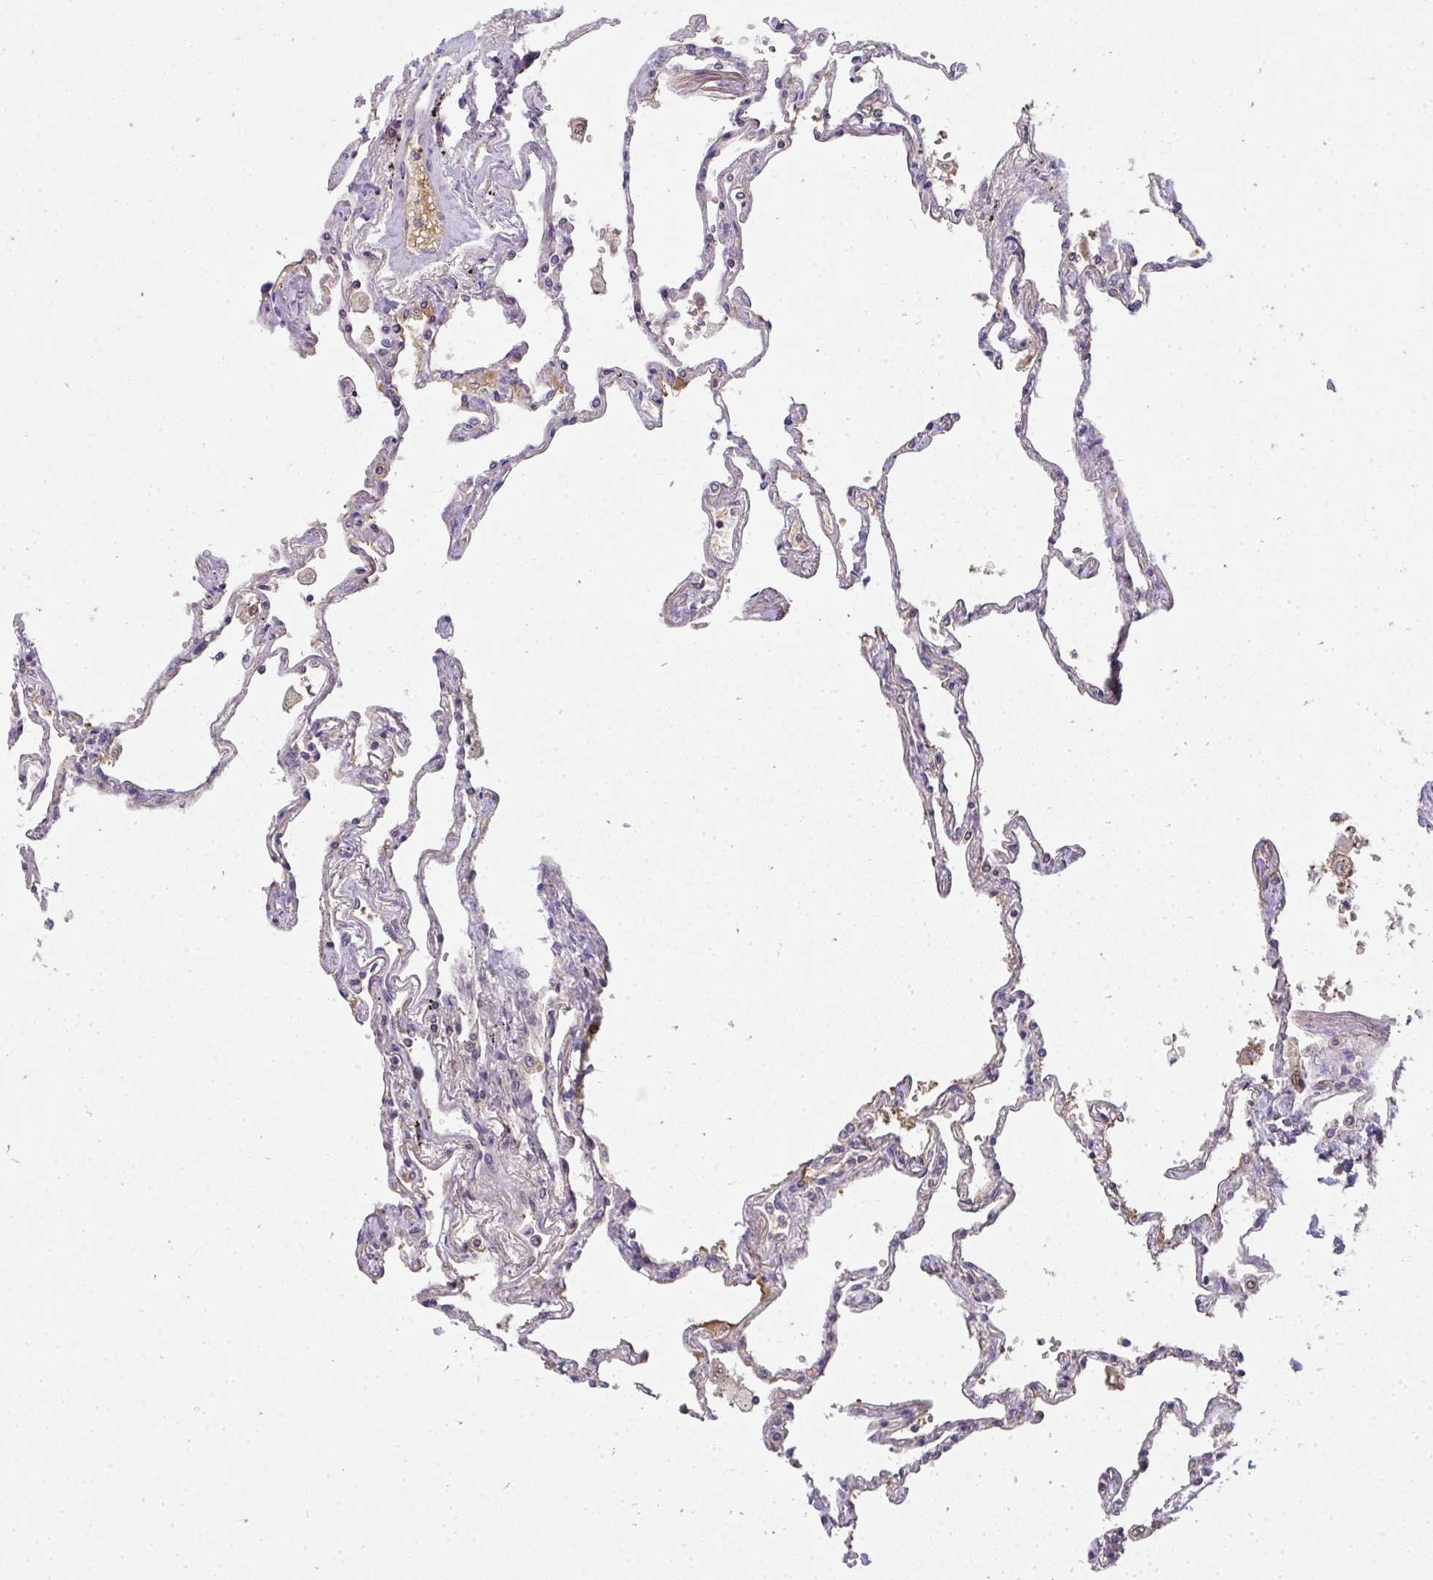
{"staining": {"intensity": "negative", "quantity": "none", "location": "none"}, "tissue": "lung", "cell_type": "Alveolar cells", "image_type": "normal", "snomed": [{"axis": "morphology", "description": "Normal tissue, NOS"}, {"axis": "topography", "description": "Lung"}], "caption": "Alveolar cells are negative for brown protein staining in unremarkable lung. Brightfield microscopy of immunohistochemistry (IHC) stained with DAB (3,3'-diaminobenzidine) (brown) and hematoxylin (blue), captured at high magnification.", "gene": "ZSWIM3", "patient": {"sex": "female", "age": 67}}